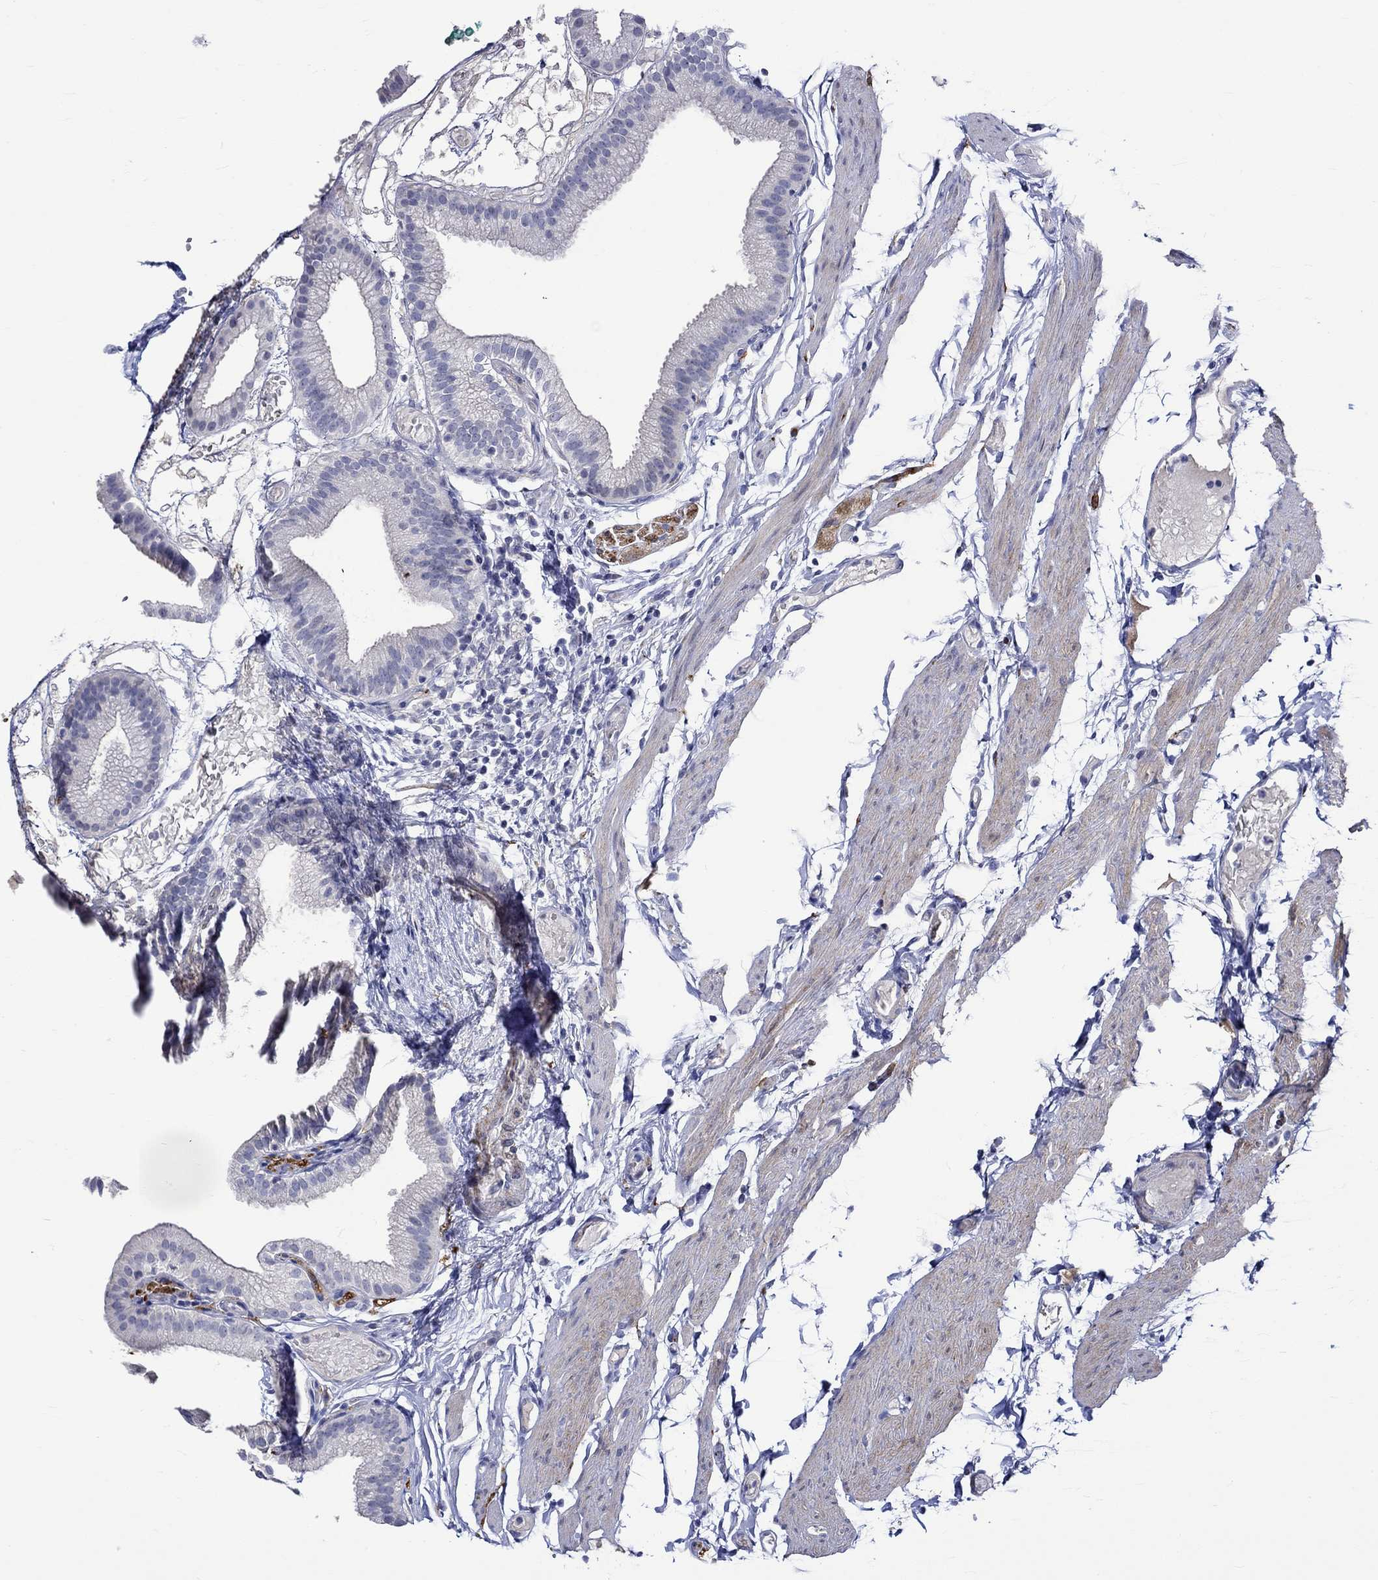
{"staining": {"intensity": "negative", "quantity": "none", "location": "none"}, "tissue": "gallbladder", "cell_type": "Glandular cells", "image_type": "normal", "snomed": [{"axis": "morphology", "description": "Normal tissue, NOS"}, {"axis": "topography", "description": "Gallbladder"}], "caption": "Immunohistochemistry (IHC) photomicrograph of normal human gallbladder stained for a protein (brown), which reveals no staining in glandular cells.", "gene": "CRYAB", "patient": {"sex": "female", "age": 45}}